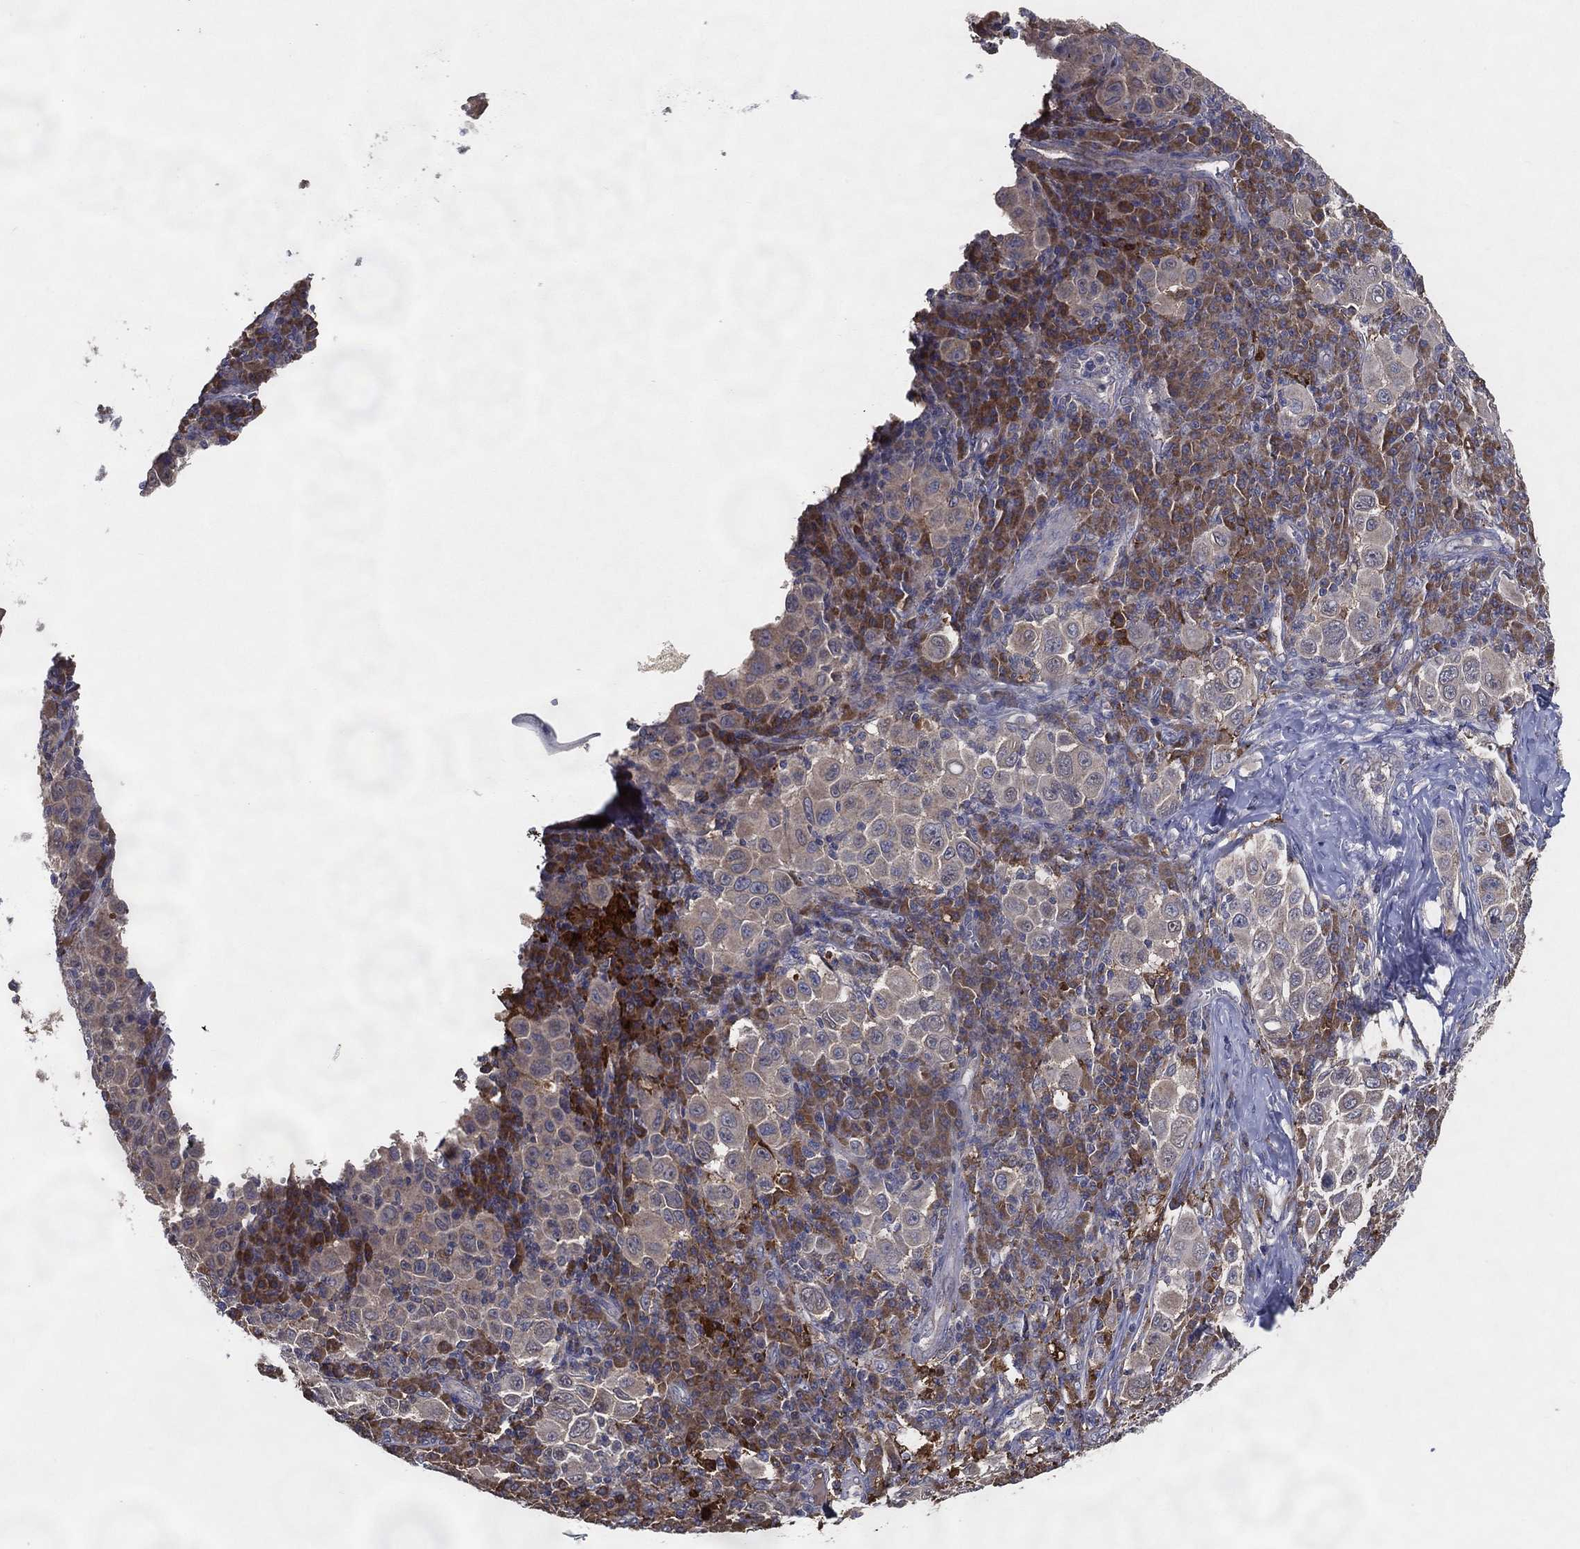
{"staining": {"intensity": "negative", "quantity": "none", "location": "none"}, "tissue": "melanoma", "cell_type": "Tumor cells", "image_type": "cancer", "snomed": [{"axis": "morphology", "description": "Malignant melanoma, NOS"}, {"axis": "topography", "description": "Skin"}], "caption": "Immunohistochemistry of melanoma shows no positivity in tumor cells.", "gene": "MT-ND1", "patient": {"sex": "female", "age": 57}}